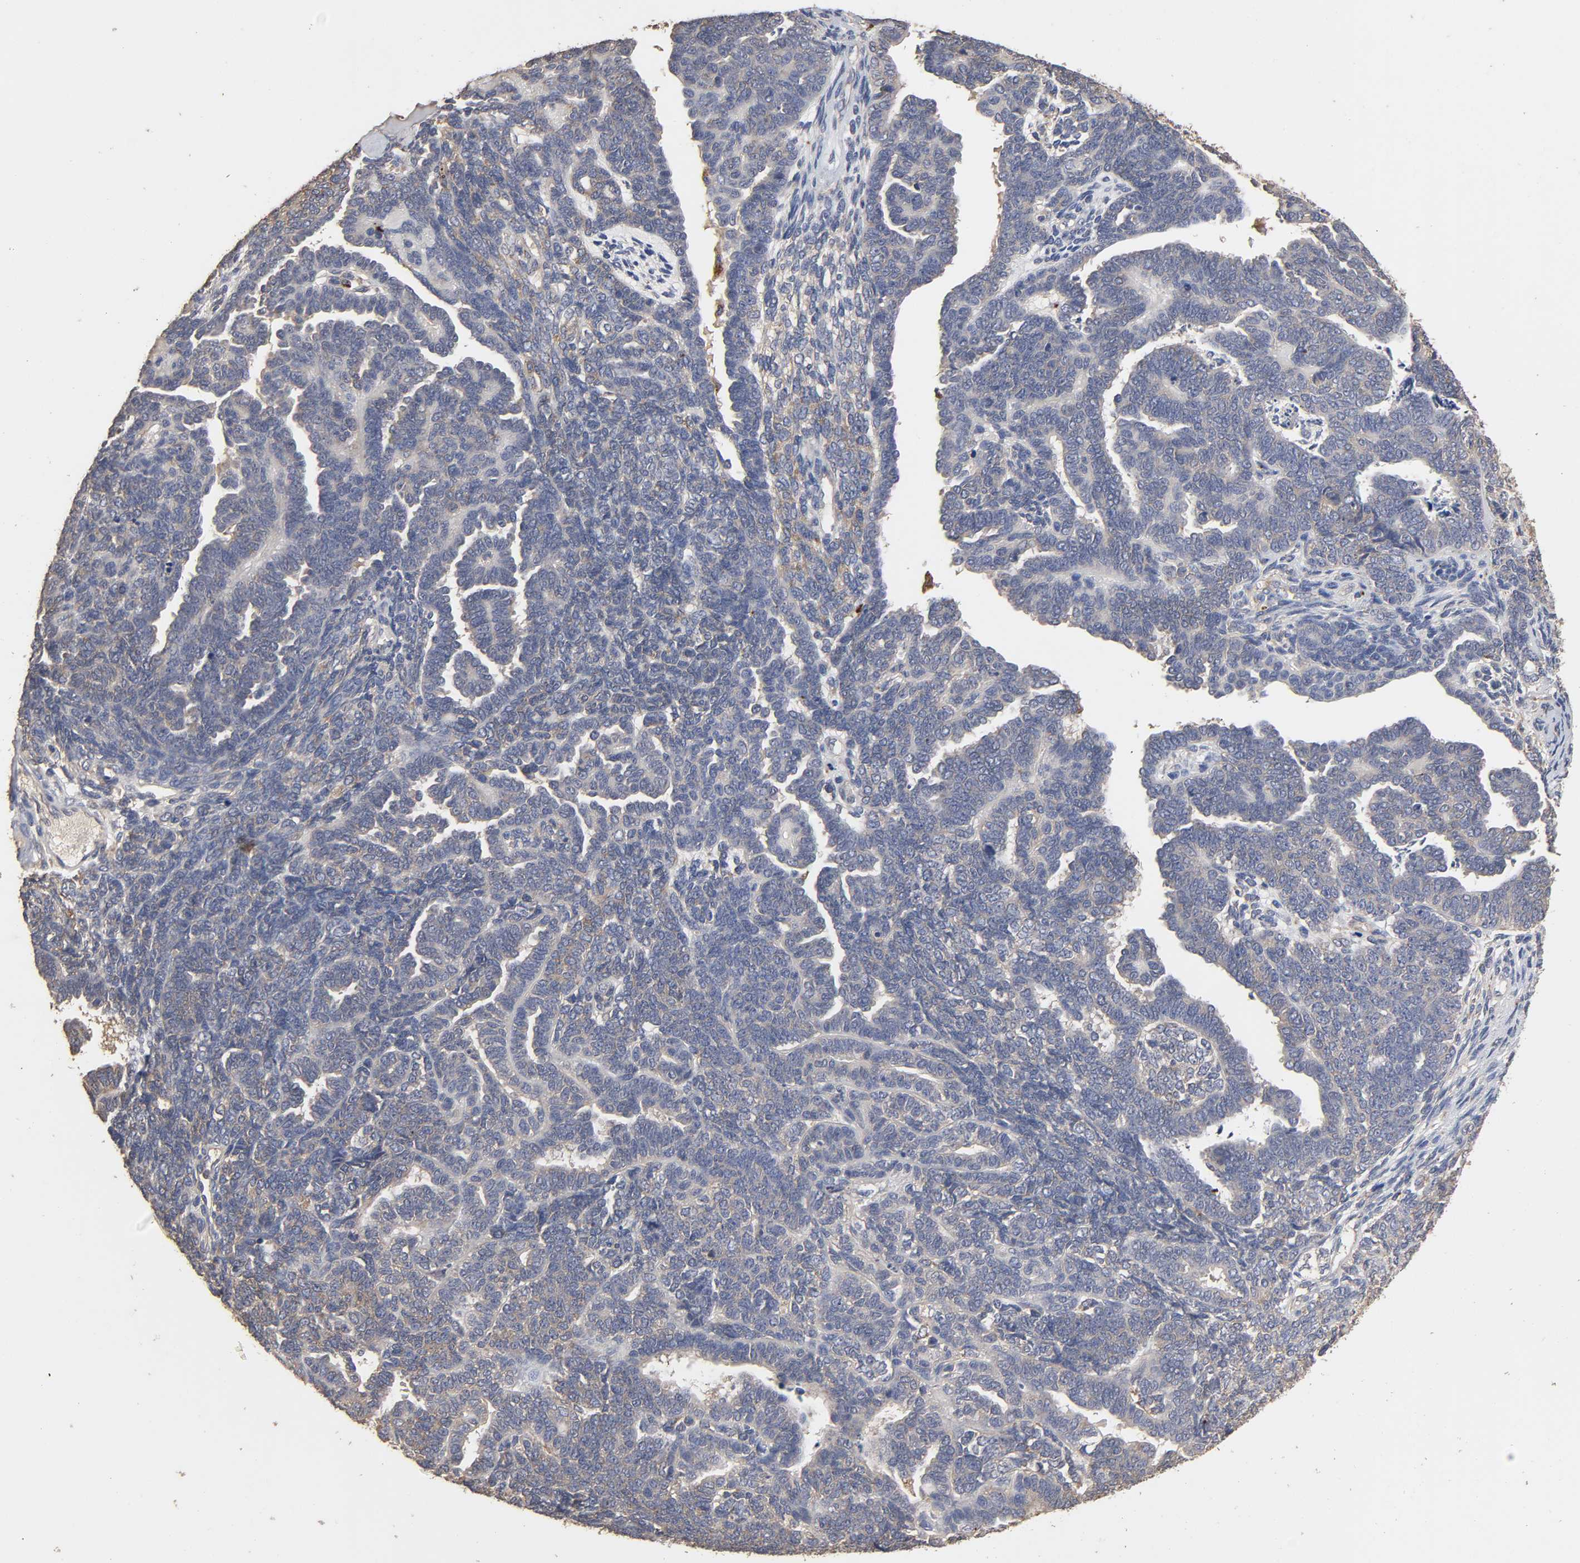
{"staining": {"intensity": "weak", "quantity": "25%-75%", "location": "cytoplasmic/membranous"}, "tissue": "endometrial cancer", "cell_type": "Tumor cells", "image_type": "cancer", "snomed": [{"axis": "morphology", "description": "Neoplasm, malignant, NOS"}, {"axis": "topography", "description": "Endometrium"}], "caption": "A micrograph showing weak cytoplasmic/membranous expression in about 25%-75% of tumor cells in endometrial malignant neoplasm, as visualized by brown immunohistochemical staining.", "gene": "EIF4G2", "patient": {"sex": "female", "age": 74}}